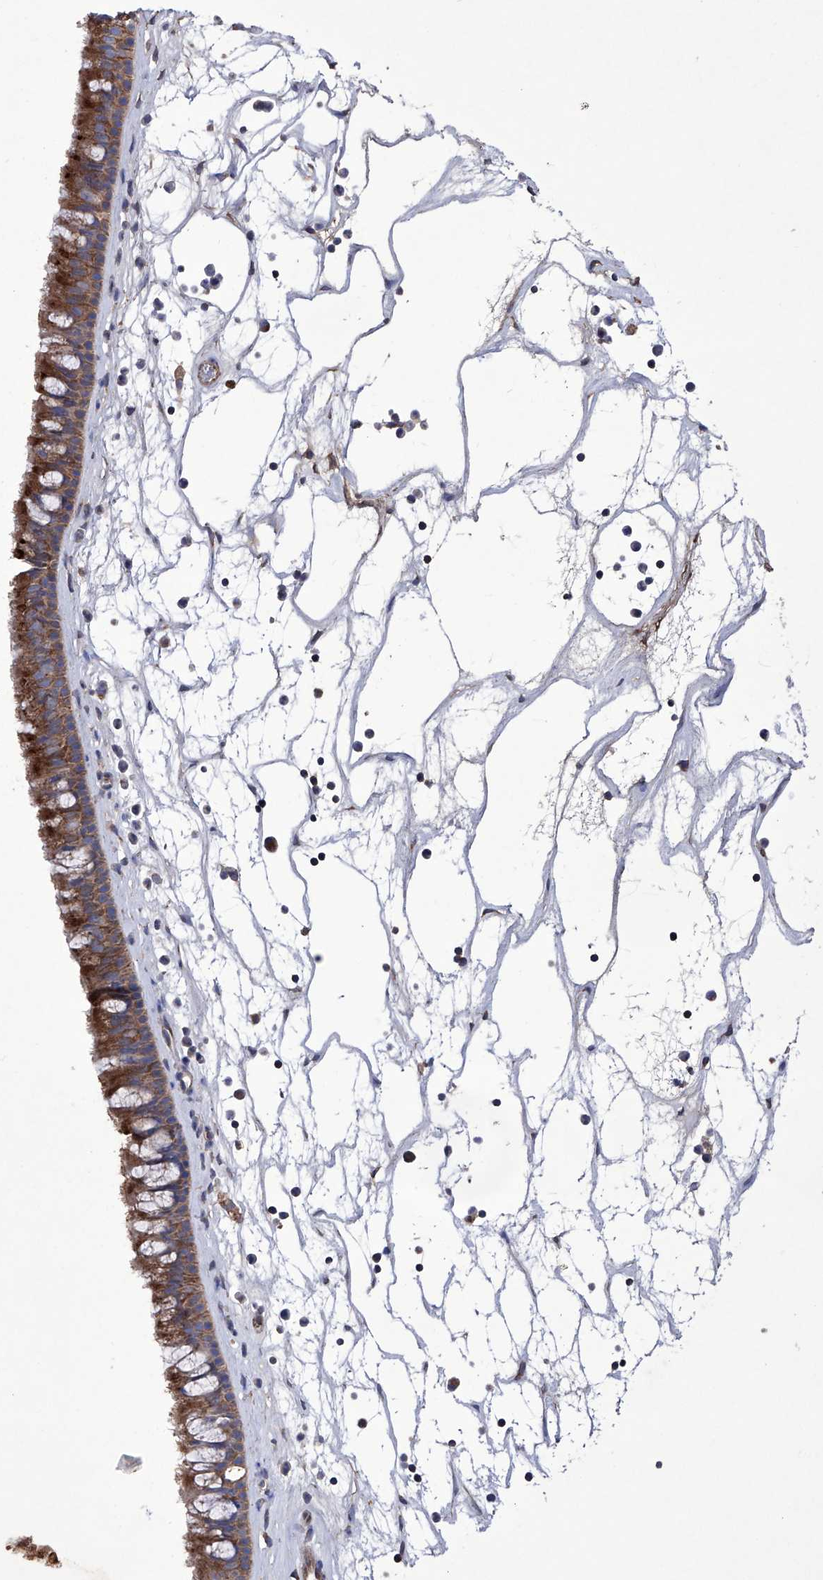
{"staining": {"intensity": "strong", "quantity": "25%-75%", "location": "cytoplasmic/membranous"}, "tissue": "nasopharynx", "cell_type": "Respiratory epithelial cells", "image_type": "normal", "snomed": [{"axis": "morphology", "description": "Normal tissue, NOS"}, {"axis": "topography", "description": "Nasopharynx"}], "caption": "Protein expression analysis of benign nasopharynx reveals strong cytoplasmic/membranous expression in about 25%-75% of respiratory epithelial cells.", "gene": "EFCAB2", "patient": {"sex": "male", "age": 64}}